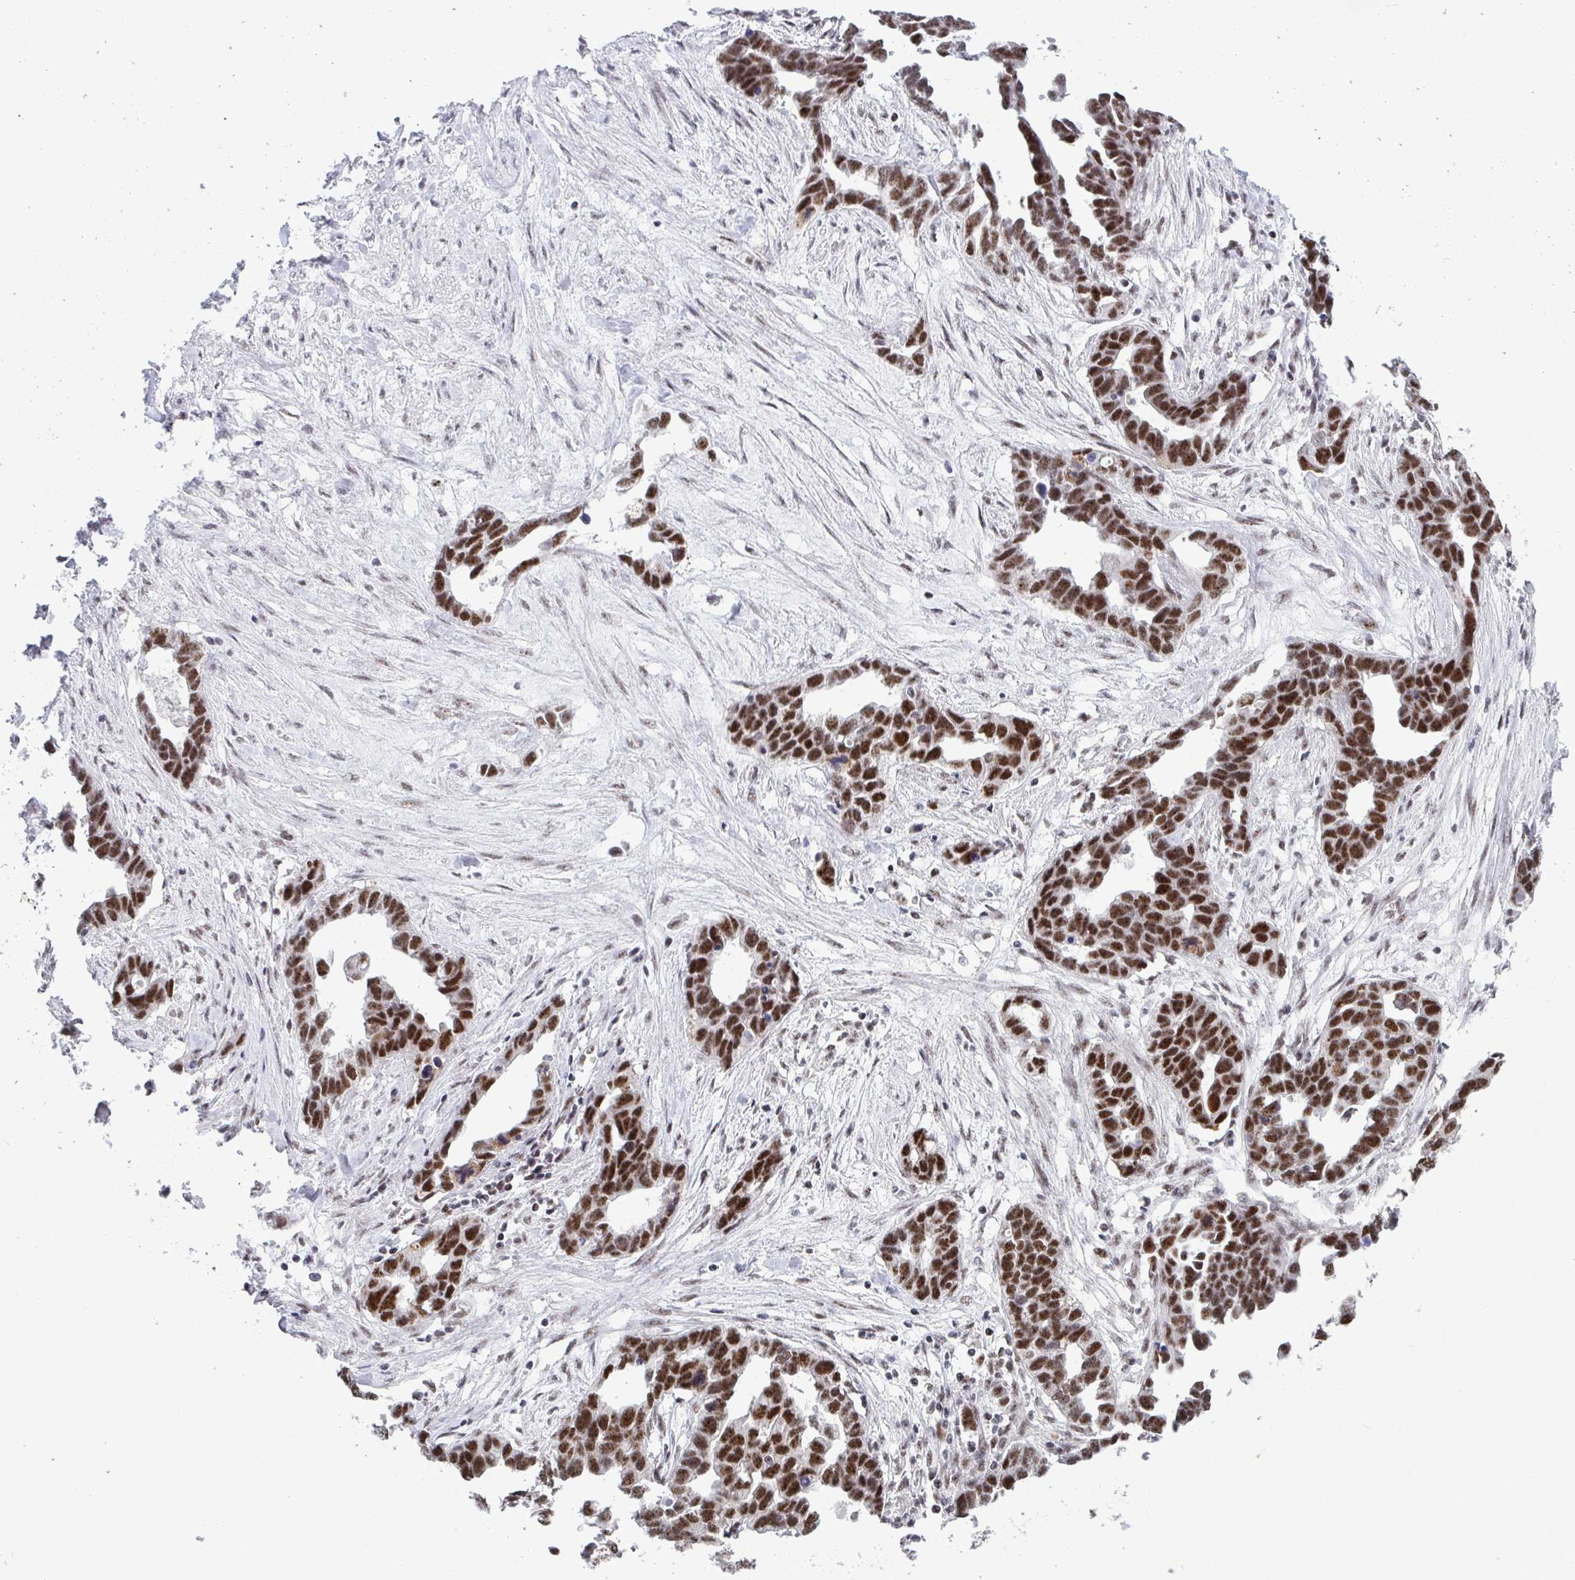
{"staining": {"intensity": "strong", "quantity": ">75%", "location": "nuclear"}, "tissue": "ovarian cancer", "cell_type": "Tumor cells", "image_type": "cancer", "snomed": [{"axis": "morphology", "description": "Cystadenocarcinoma, serous, NOS"}, {"axis": "topography", "description": "Ovary"}], "caption": "Serous cystadenocarcinoma (ovarian) stained with DAB immunohistochemistry (IHC) displays high levels of strong nuclear expression in about >75% of tumor cells. (IHC, brightfield microscopy, high magnification).", "gene": "WBP11", "patient": {"sex": "female", "age": 54}}